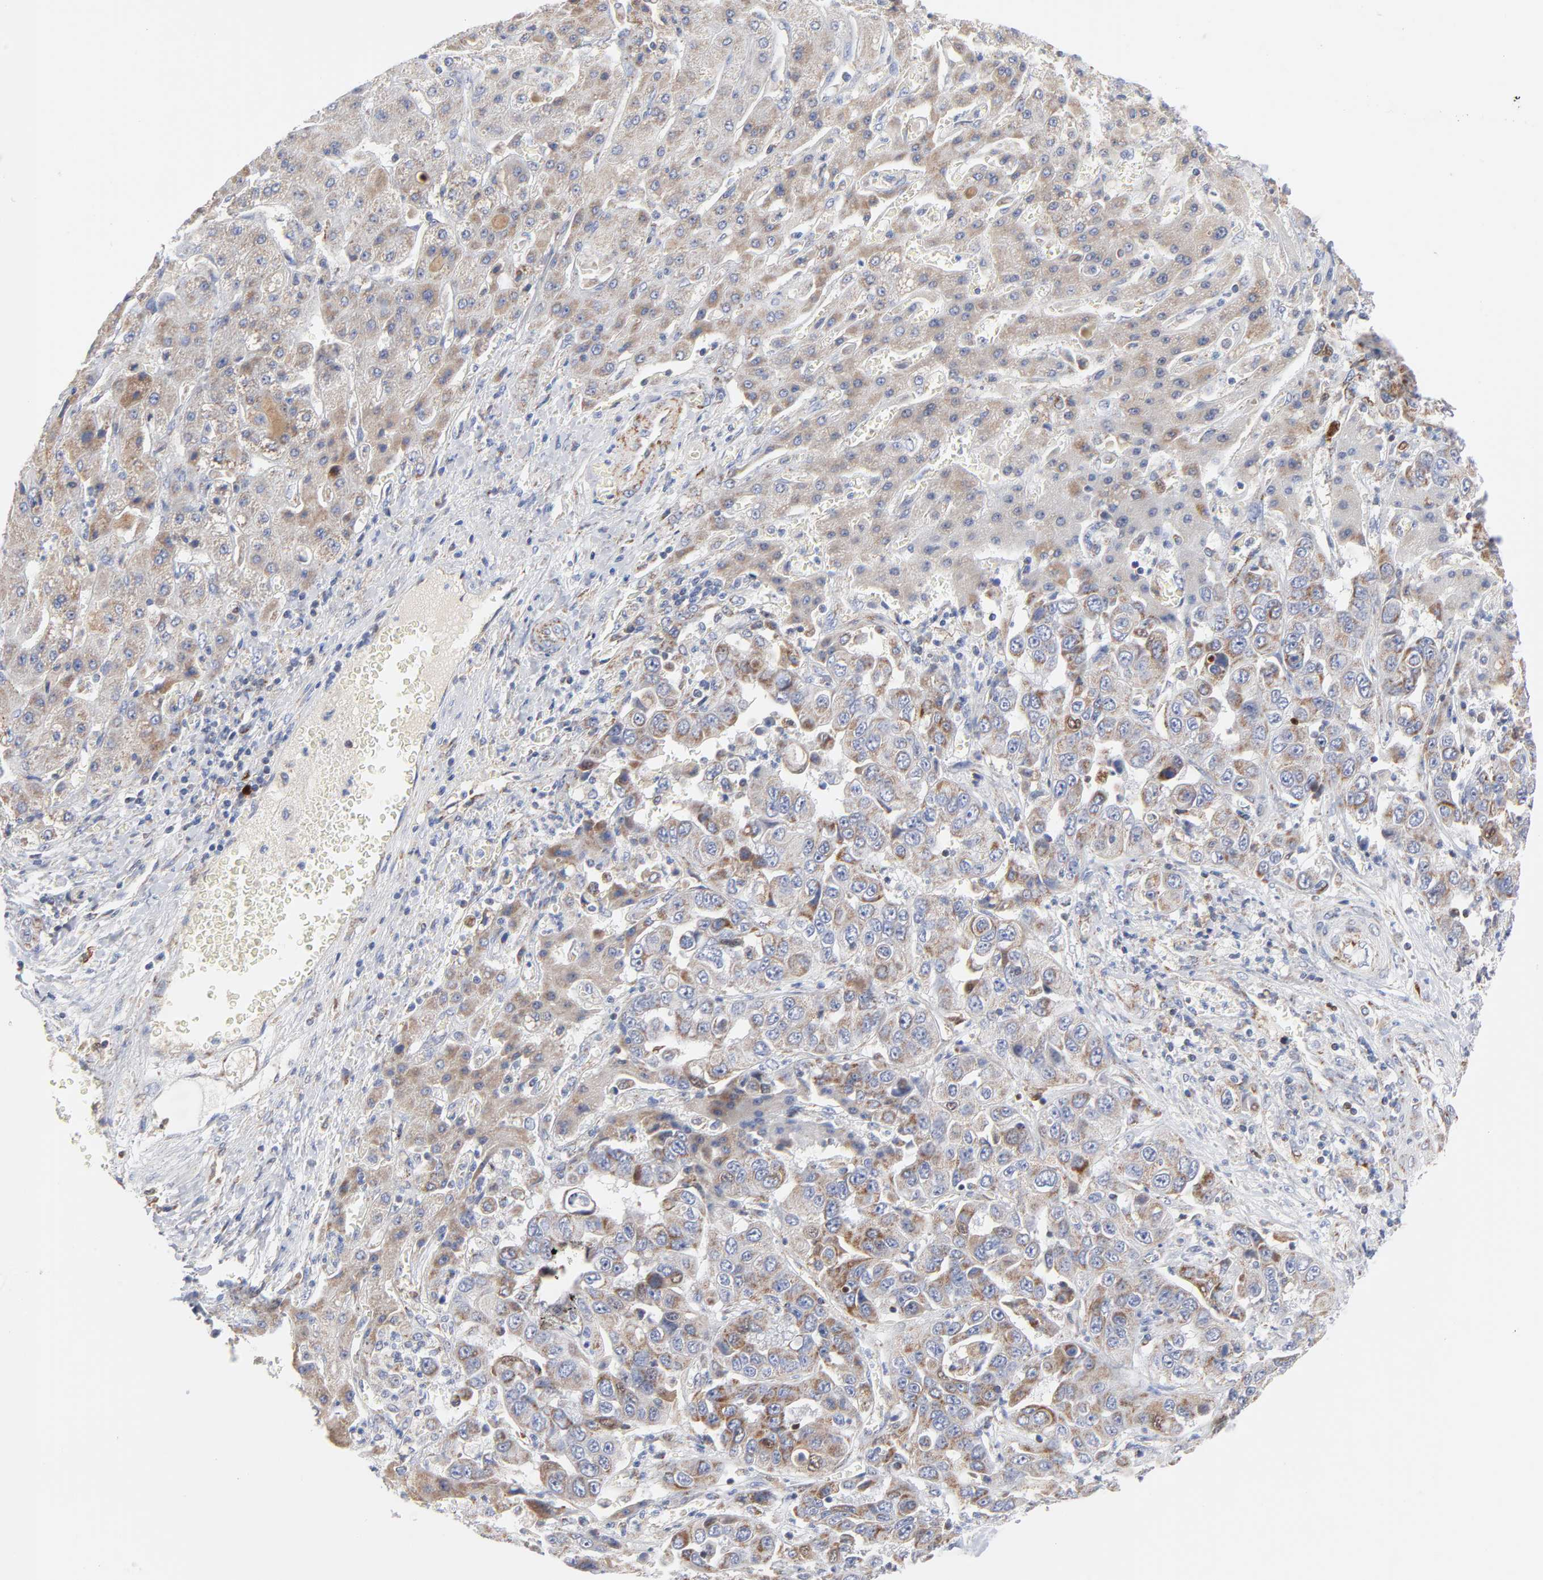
{"staining": {"intensity": "moderate", "quantity": ">75%", "location": "cytoplasmic/membranous"}, "tissue": "liver cancer", "cell_type": "Tumor cells", "image_type": "cancer", "snomed": [{"axis": "morphology", "description": "Cholangiocarcinoma"}, {"axis": "topography", "description": "Liver"}], "caption": "IHC (DAB) staining of human liver cancer shows moderate cytoplasmic/membranous protein positivity in about >75% of tumor cells. (IHC, brightfield microscopy, high magnification).", "gene": "DIABLO", "patient": {"sex": "female", "age": 52}}